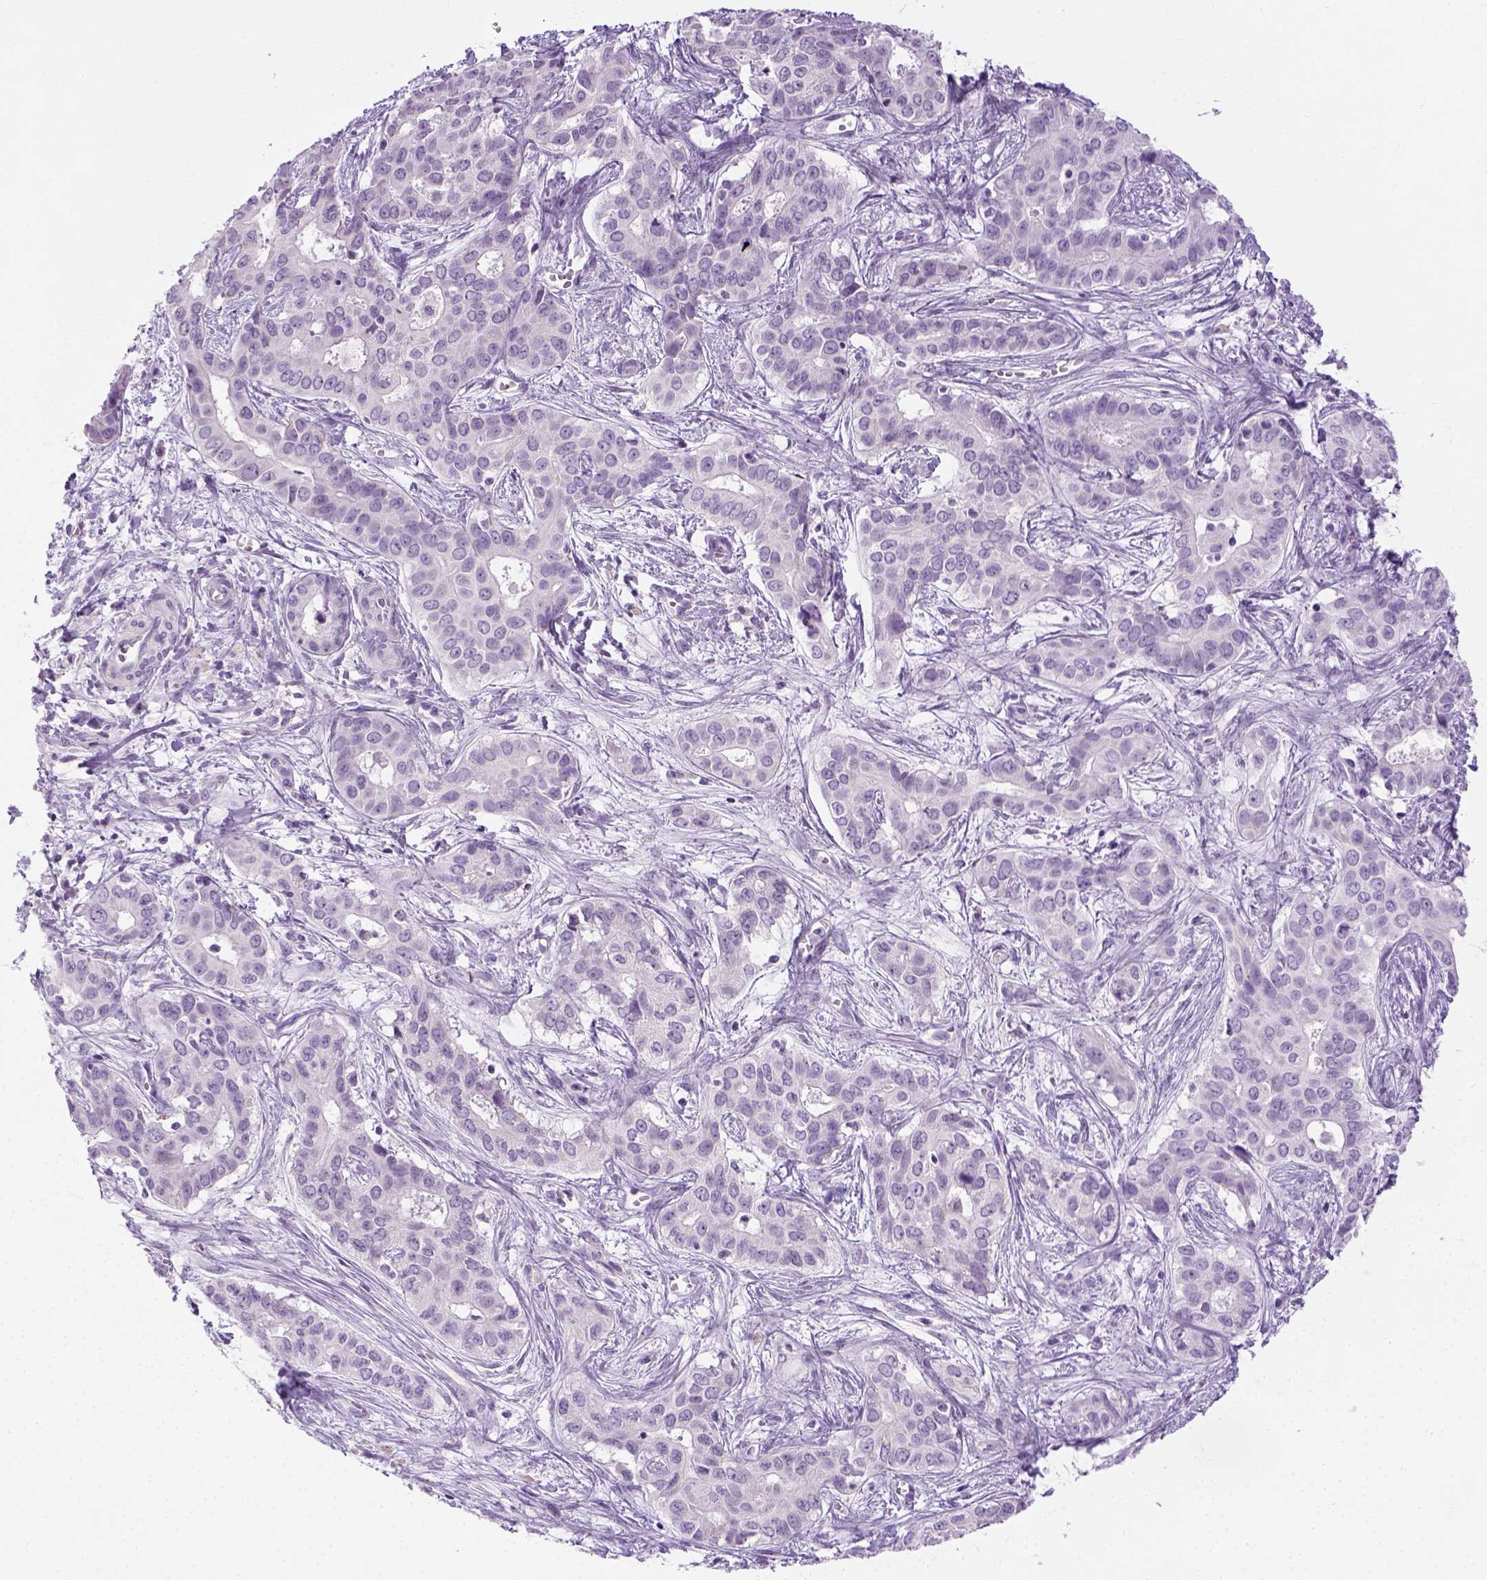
{"staining": {"intensity": "negative", "quantity": "none", "location": "none"}, "tissue": "liver cancer", "cell_type": "Tumor cells", "image_type": "cancer", "snomed": [{"axis": "morphology", "description": "Cholangiocarcinoma"}, {"axis": "topography", "description": "Liver"}], "caption": "Cholangiocarcinoma (liver) was stained to show a protein in brown. There is no significant staining in tumor cells.", "gene": "LGSN", "patient": {"sex": "female", "age": 65}}